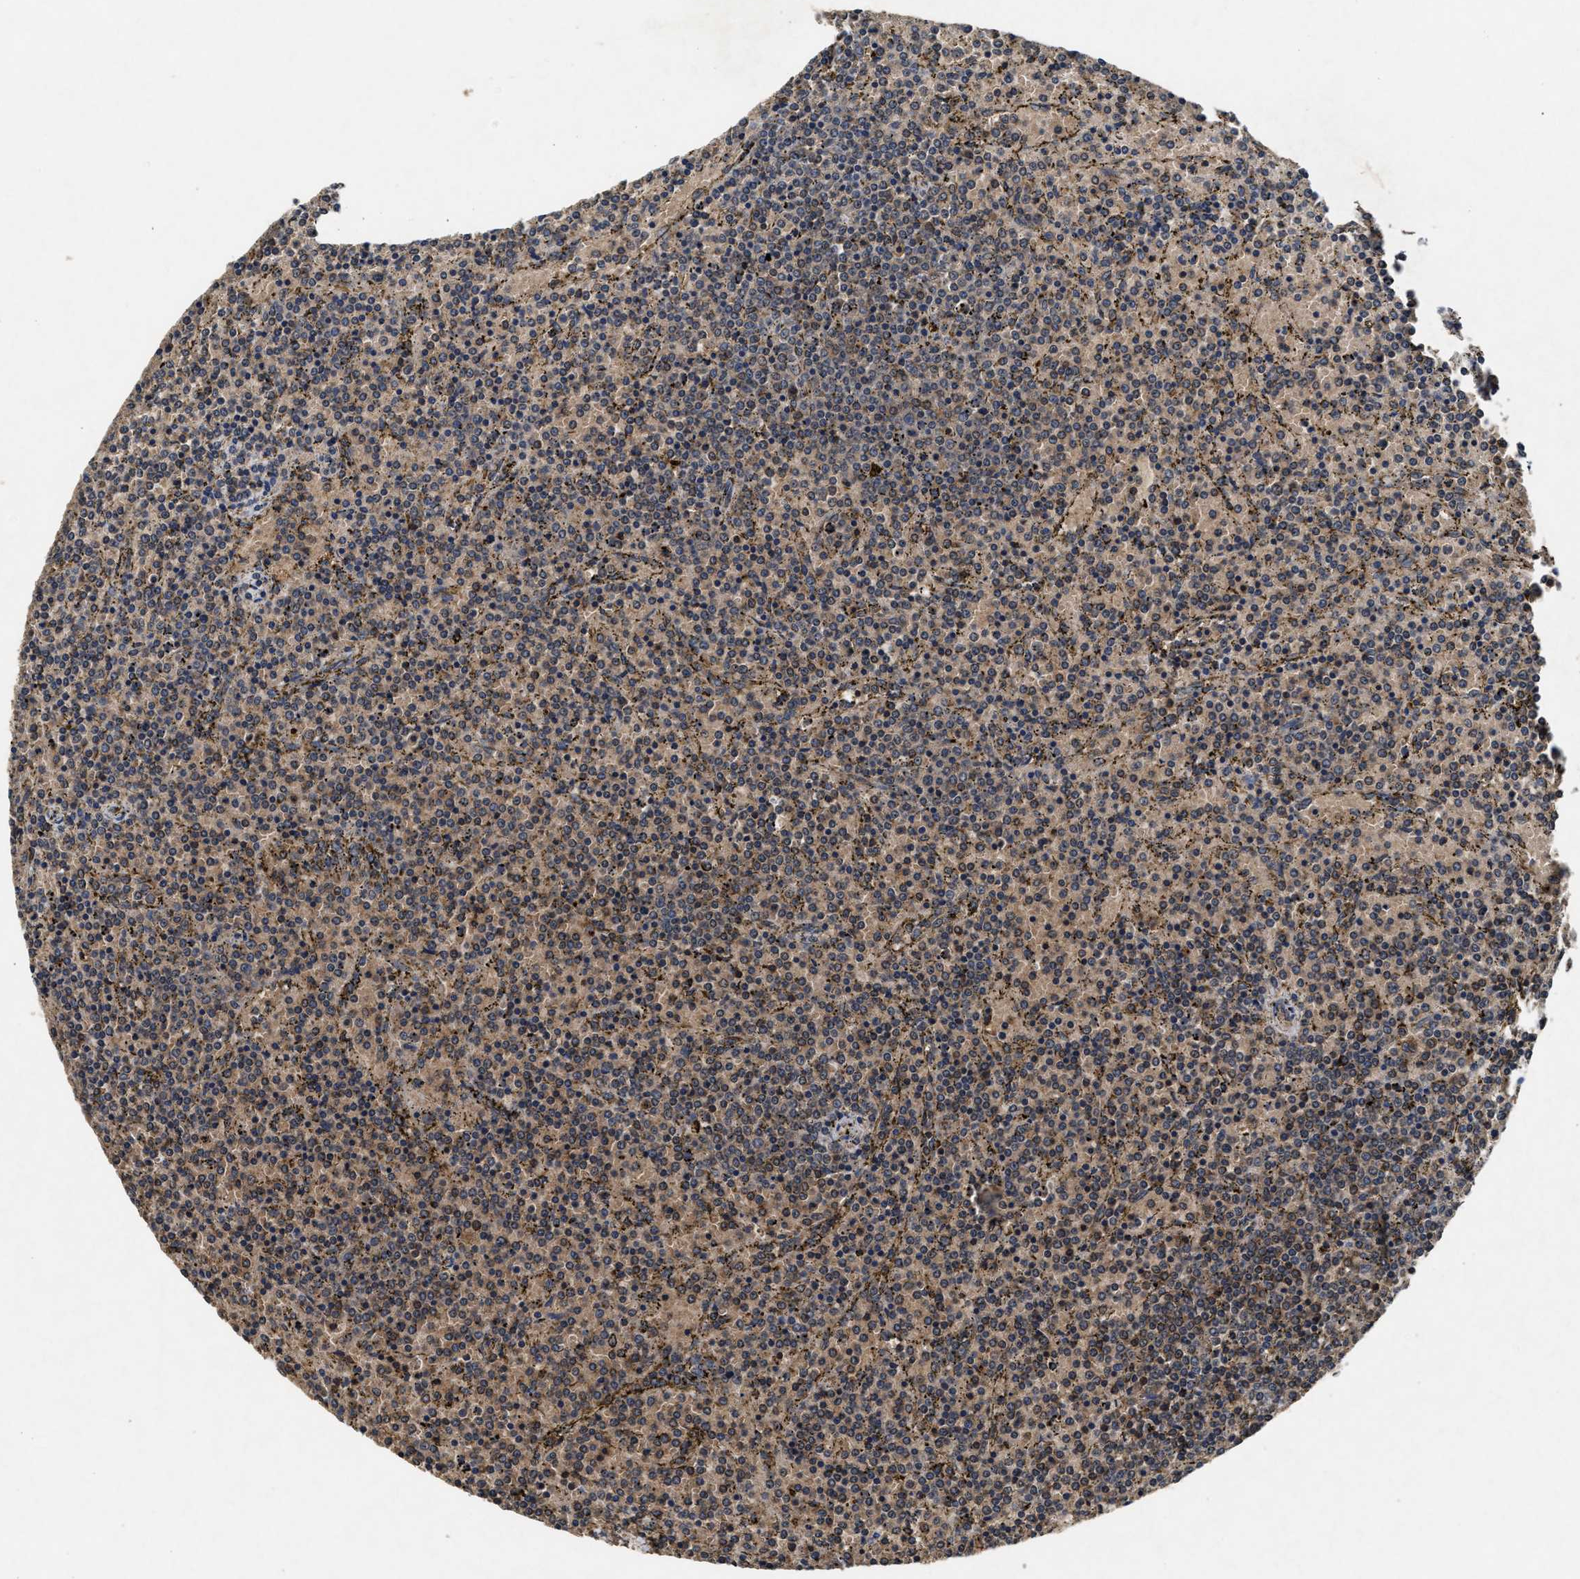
{"staining": {"intensity": "moderate", "quantity": ">75%", "location": "cytoplasmic/membranous"}, "tissue": "lymphoma", "cell_type": "Tumor cells", "image_type": "cancer", "snomed": [{"axis": "morphology", "description": "Malignant lymphoma, non-Hodgkin's type, Low grade"}, {"axis": "topography", "description": "Spleen"}], "caption": "Lymphoma stained for a protein shows moderate cytoplasmic/membranous positivity in tumor cells.", "gene": "PDAP1", "patient": {"sex": "female", "age": 77}}